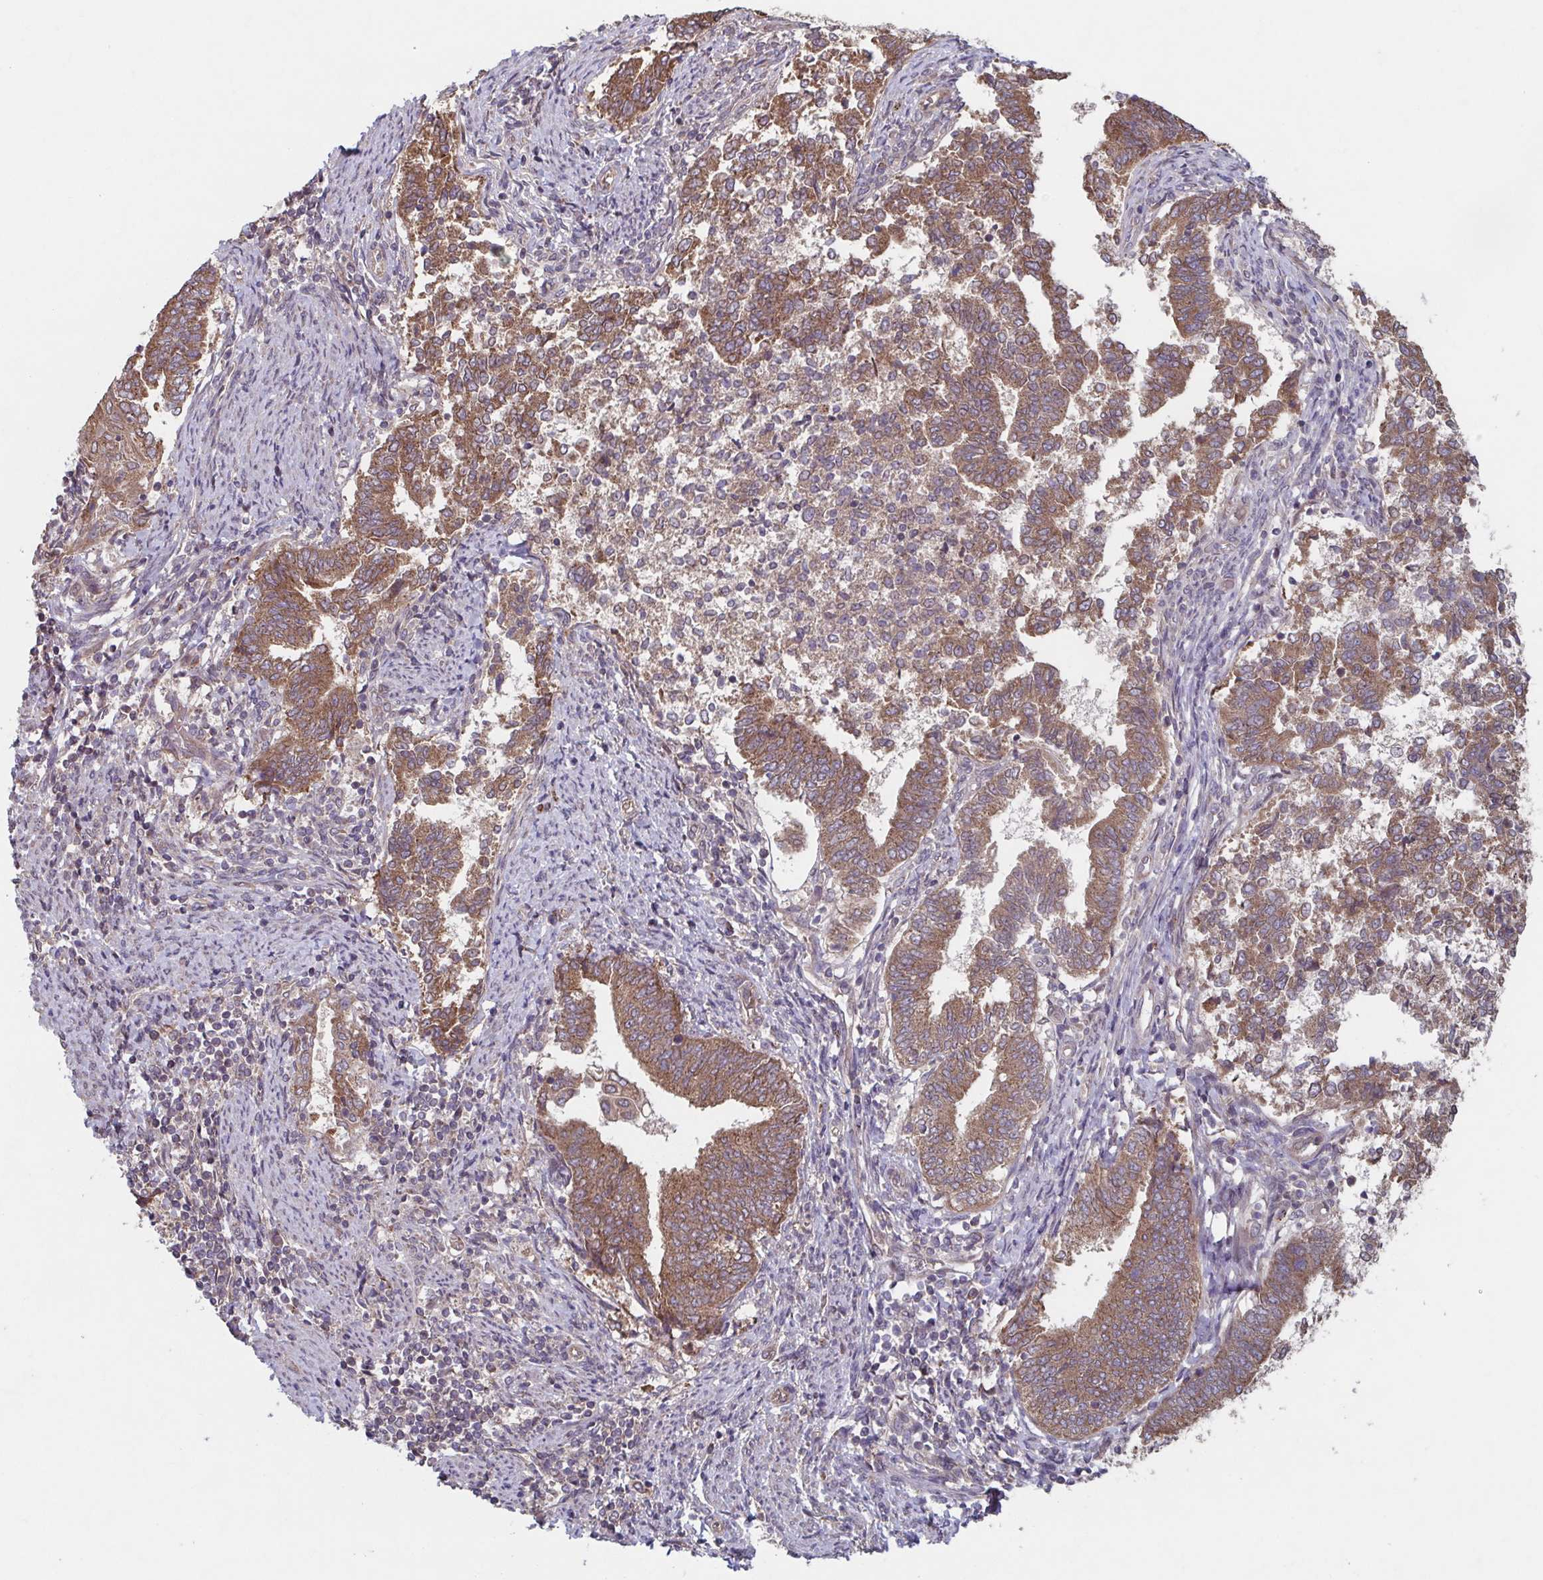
{"staining": {"intensity": "moderate", "quantity": ">75%", "location": "cytoplasmic/membranous"}, "tissue": "endometrial cancer", "cell_type": "Tumor cells", "image_type": "cancer", "snomed": [{"axis": "morphology", "description": "Adenocarcinoma, NOS"}, {"axis": "topography", "description": "Endometrium"}], "caption": "Immunohistochemistry micrograph of neoplastic tissue: adenocarcinoma (endometrial) stained using immunohistochemistry (IHC) reveals medium levels of moderate protein expression localized specifically in the cytoplasmic/membranous of tumor cells, appearing as a cytoplasmic/membranous brown color.", "gene": "COPB1", "patient": {"sex": "female", "age": 65}}